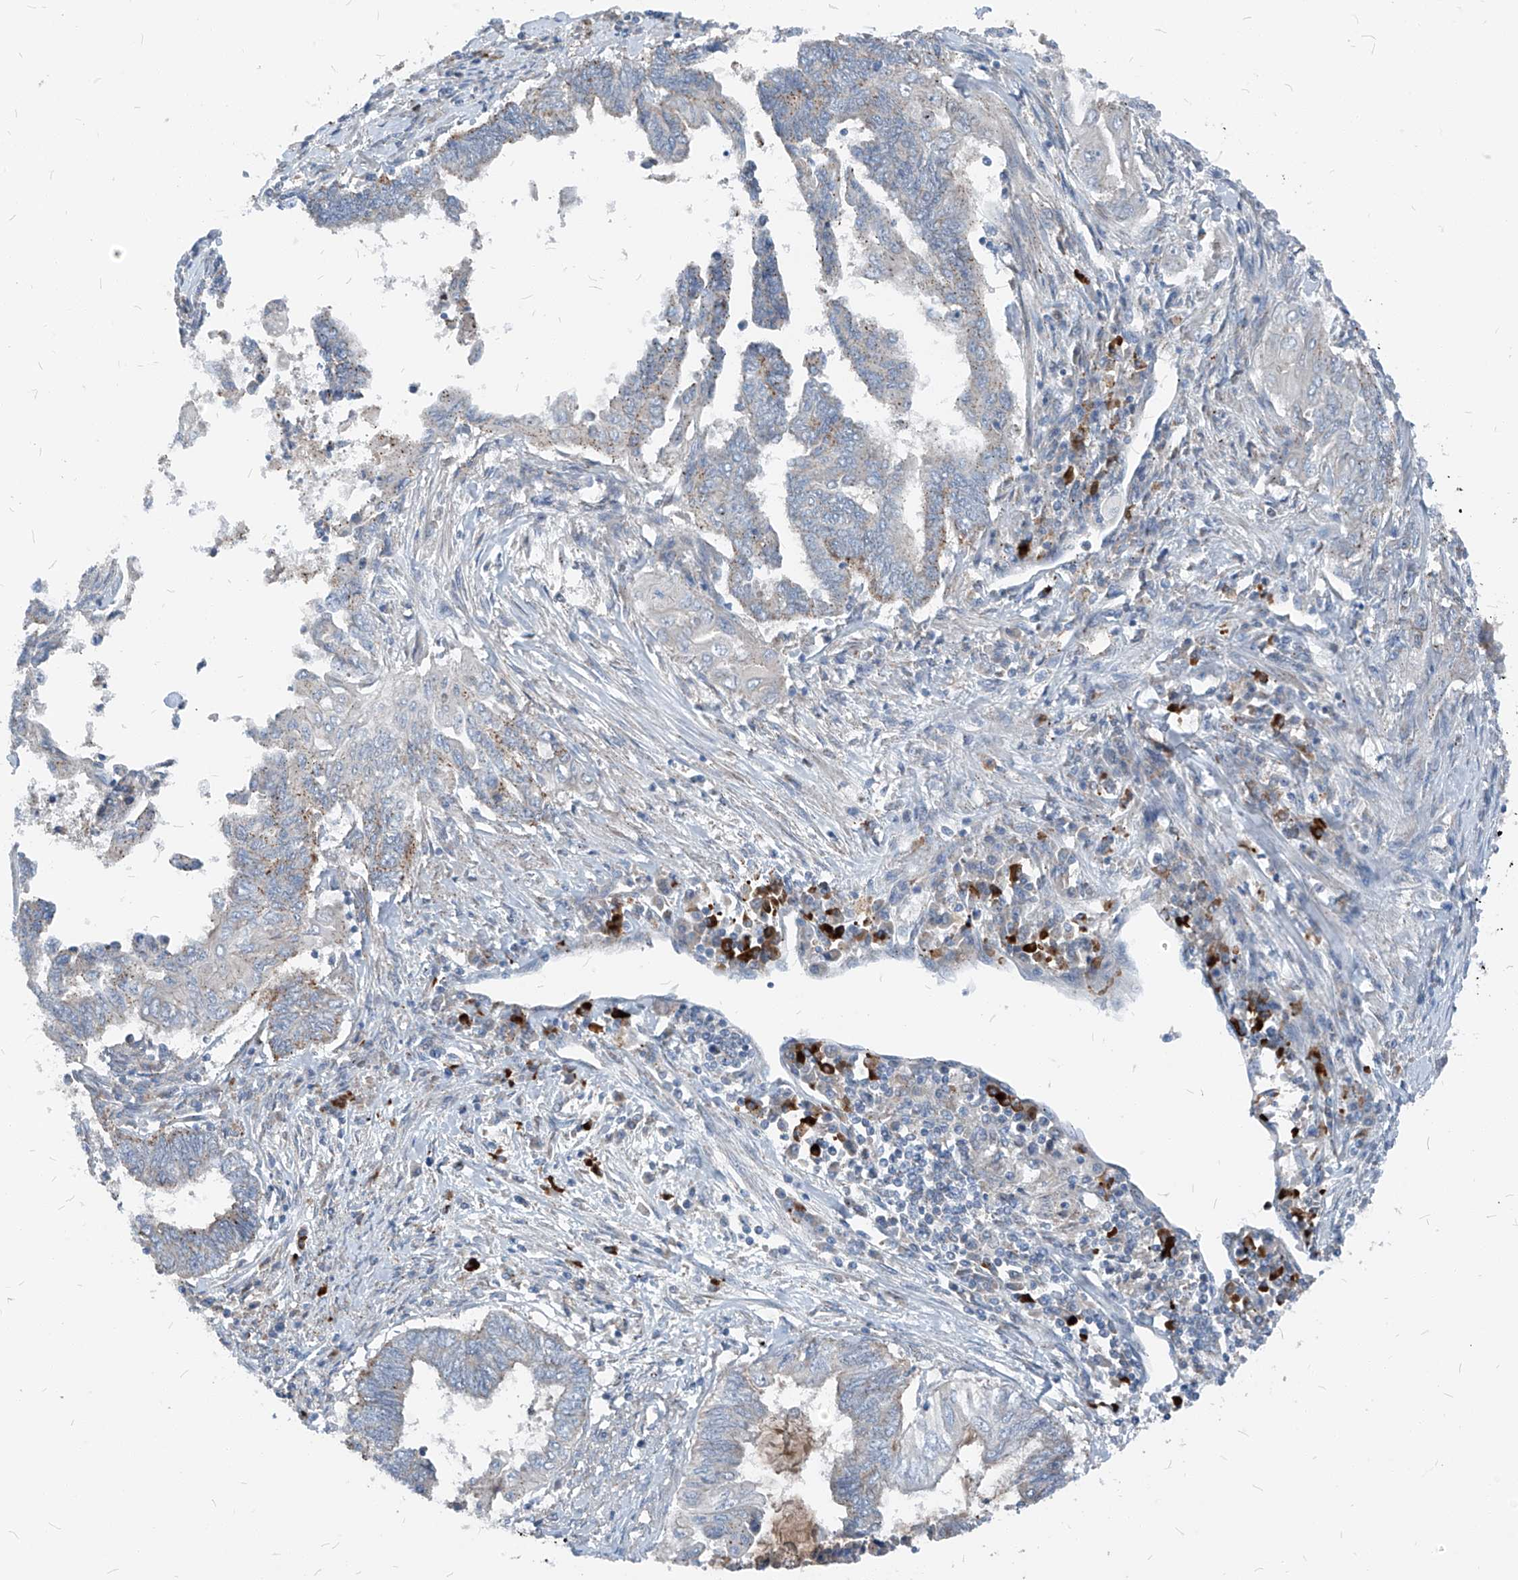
{"staining": {"intensity": "weak", "quantity": "25%-75%", "location": "cytoplasmic/membranous"}, "tissue": "endometrial cancer", "cell_type": "Tumor cells", "image_type": "cancer", "snomed": [{"axis": "morphology", "description": "Adenocarcinoma, NOS"}, {"axis": "topography", "description": "Uterus"}, {"axis": "topography", "description": "Endometrium"}], "caption": "Human endometrial cancer stained with a brown dye shows weak cytoplasmic/membranous positive positivity in about 25%-75% of tumor cells.", "gene": "CHMP2B", "patient": {"sex": "female", "age": 70}}